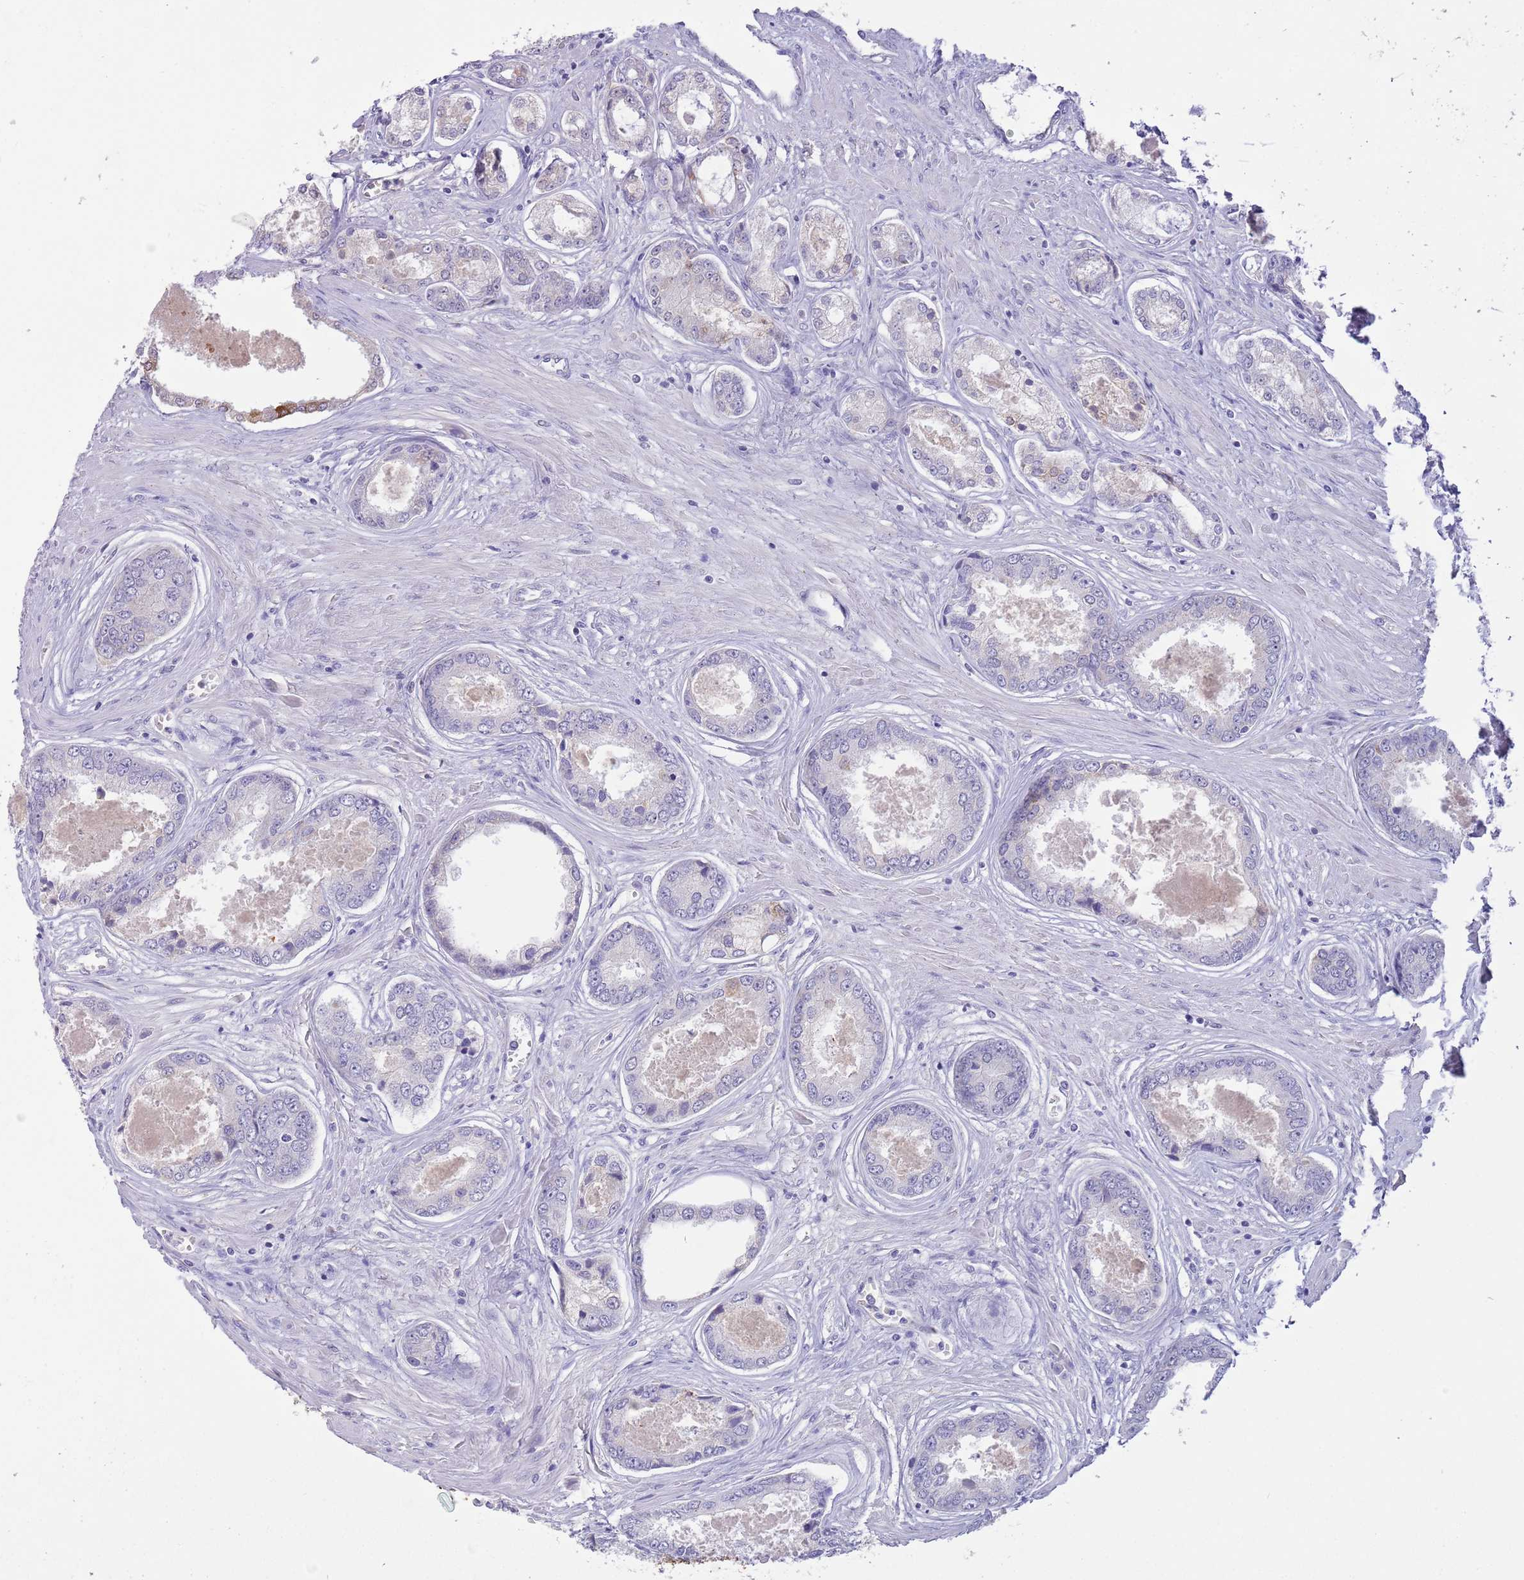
{"staining": {"intensity": "moderate", "quantity": "<25%", "location": "cytoplasmic/membranous"}, "tissue": "prostate cancer", "cell_type": "Tumor cells", "image_type": "cancer", "snomed": [{"axis": "morphology", "description": "Adenocarcinoma, Low grade"}, {"axis": "topography", "description": "Prostate"}], "caption": "Brown immunohistochemical staining in prostate cancer demonstrates moderate cytoplasmic/membranous expression in about <25% of tumor cells. (Brightfield microscopy of DAB IHC at high magnification).", "gene": "SFTPA1", "patient": {"sex": "male", "age": 68}}